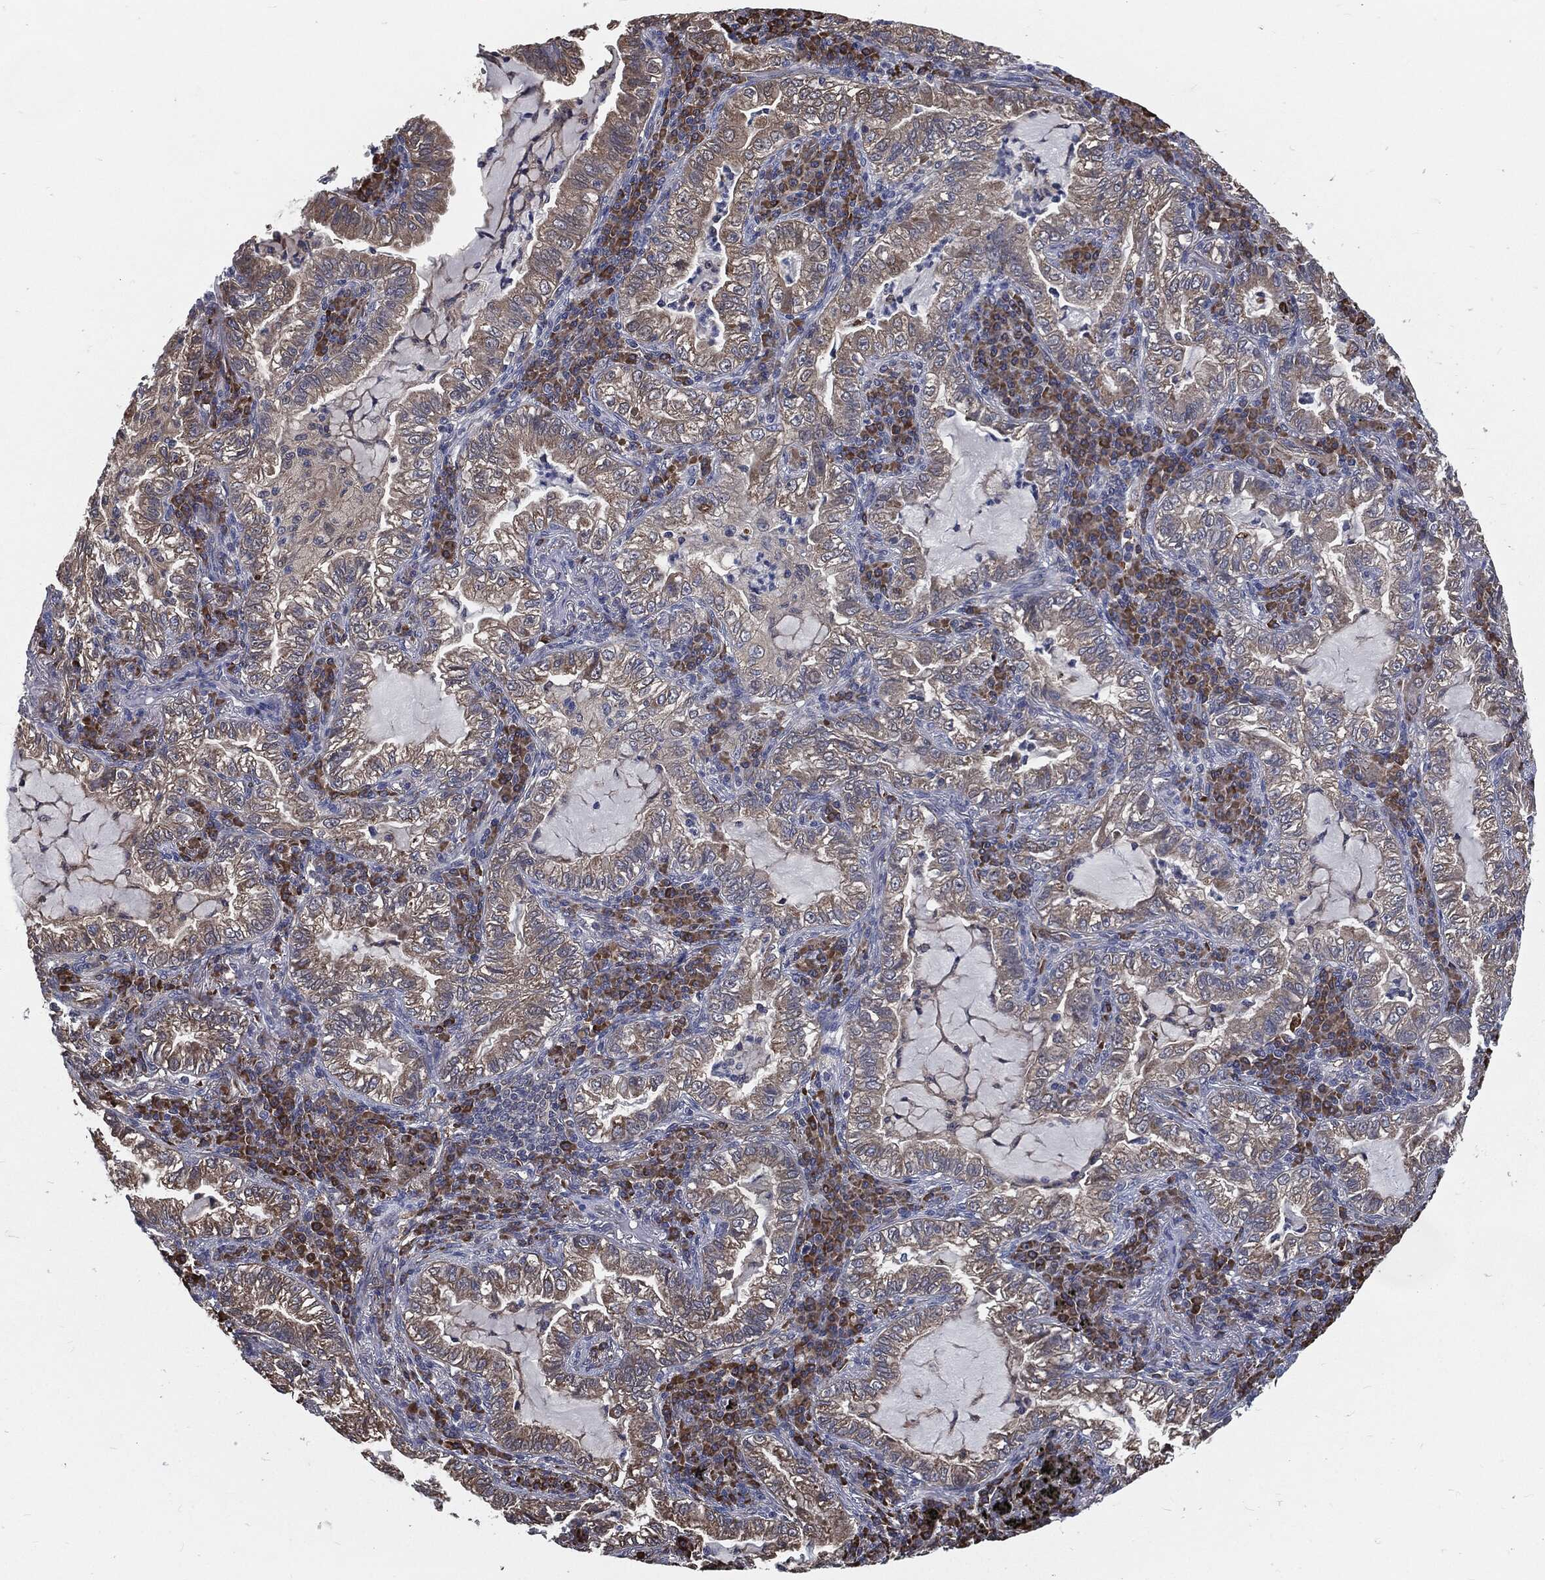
{"staining": {"intensity": "weak", "quantity": "25%-75%", "location": "cytoplasmic/membranous"}, "tissue": "lung cancer", "cell_type": "Tumor cells", "image_type": "cancer", "snomed": [{"axis": "morphology", "description": "Adenocarcinoma, NOS"}, {"axis": "topography", "description": "Lung"}], "caption": "An immunohistochemistry (IHC) micrograph of neoplastic tissue is shown. Protein staining in brown labels weak cytoplasmic/membranous positivity in lung adenocarcinoma within tumor cells.", "gene": "PRDX4", "patient": {"sex": "female", "age": 73}}